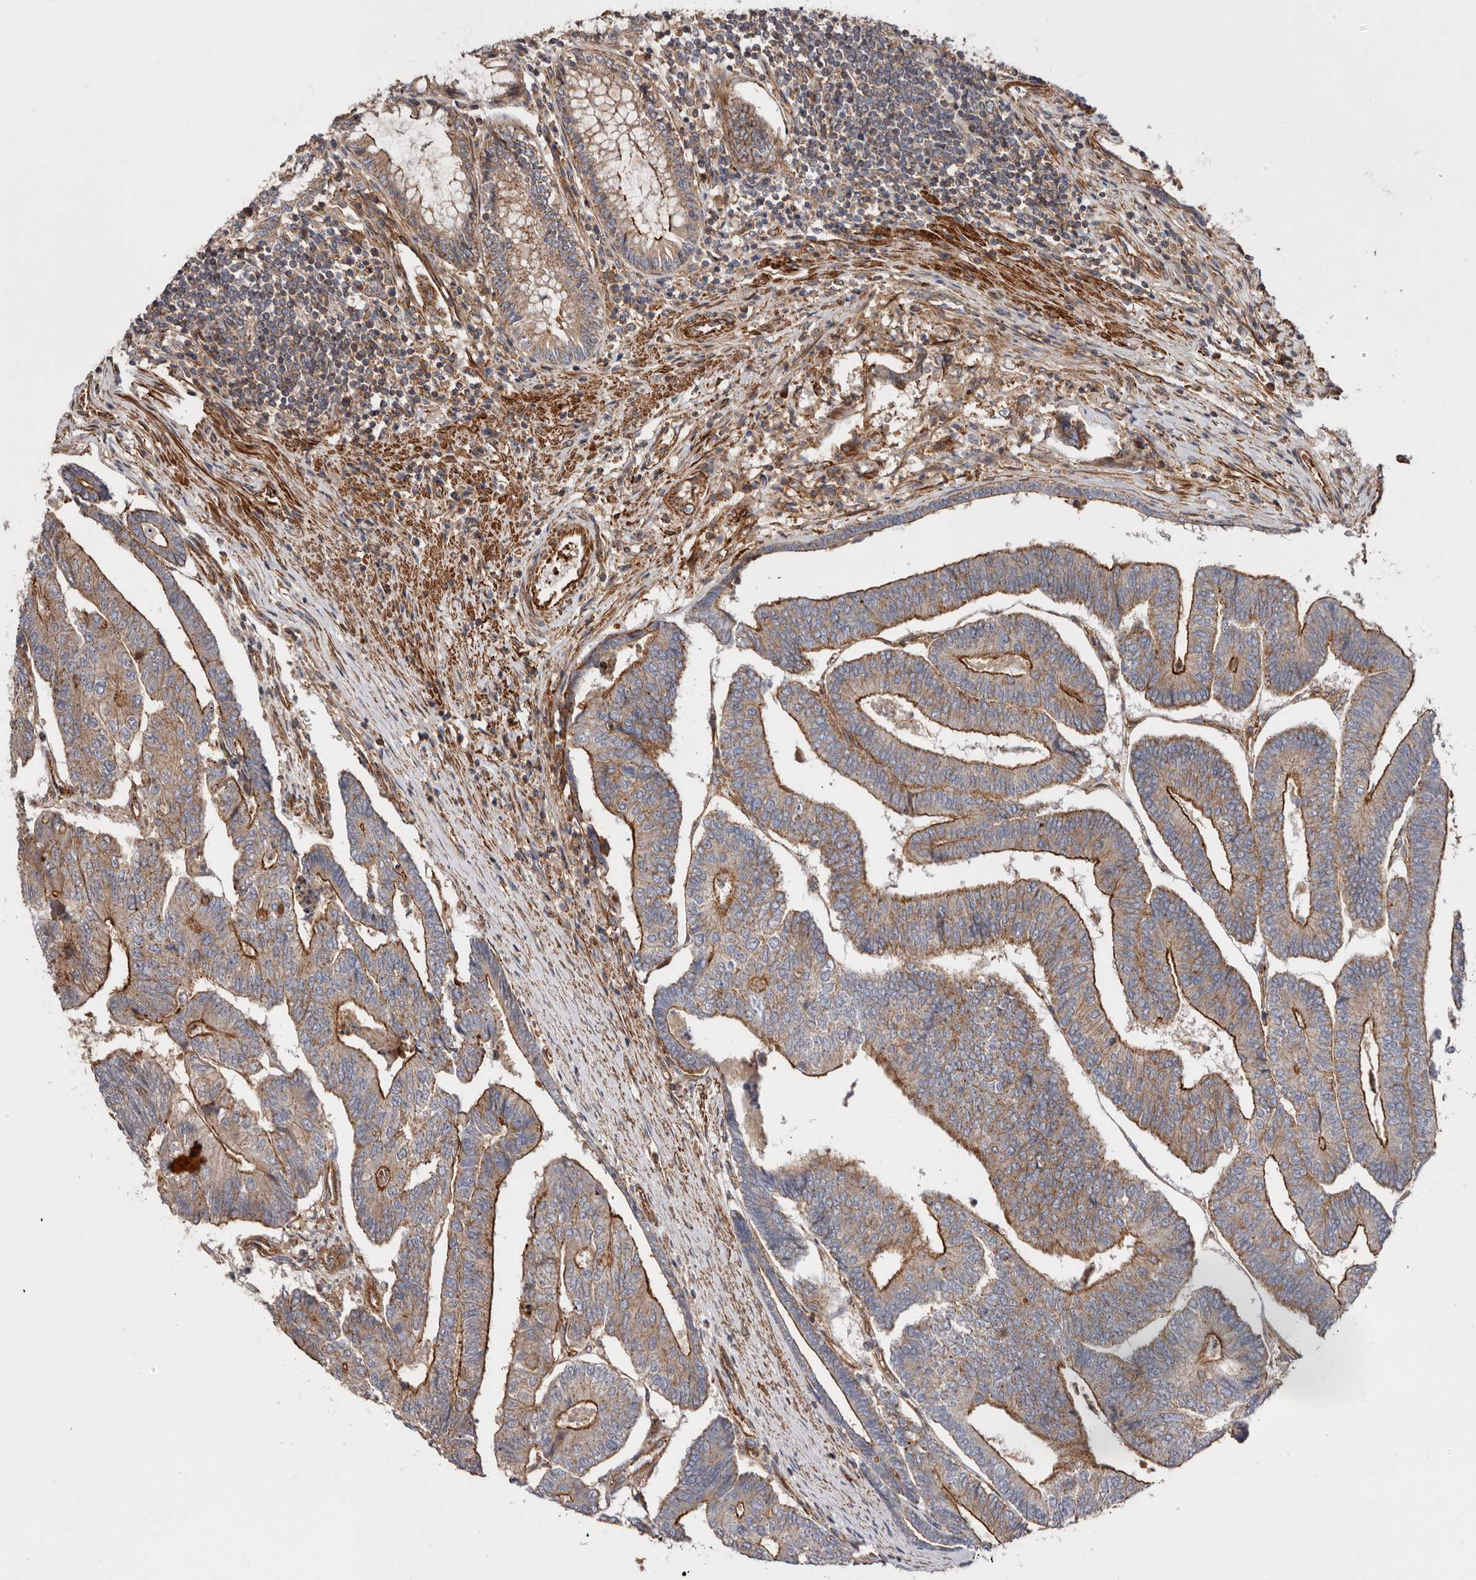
{"staining": {"intensity": "moderate", "quantity": ">75%", "location": "cytoplasmic/membranous"}, "tissue": "colorectal cancer", "cell_type": "Tumor cells", "image_type": "cancer", "snomed": [{"axis": "morphology", "description": "Adenocarcinoma, NOS"}, {"axis": "topography", "description": "Colon"}], "caption": "Brown immunohistochemical staining in human colorectal adenocarcinoma shows moderate cytoplasmic/membranous staining in about >75% of tumor cells.", "gene": "TMC7", "patient": {"sex": "female", "age": 67}}